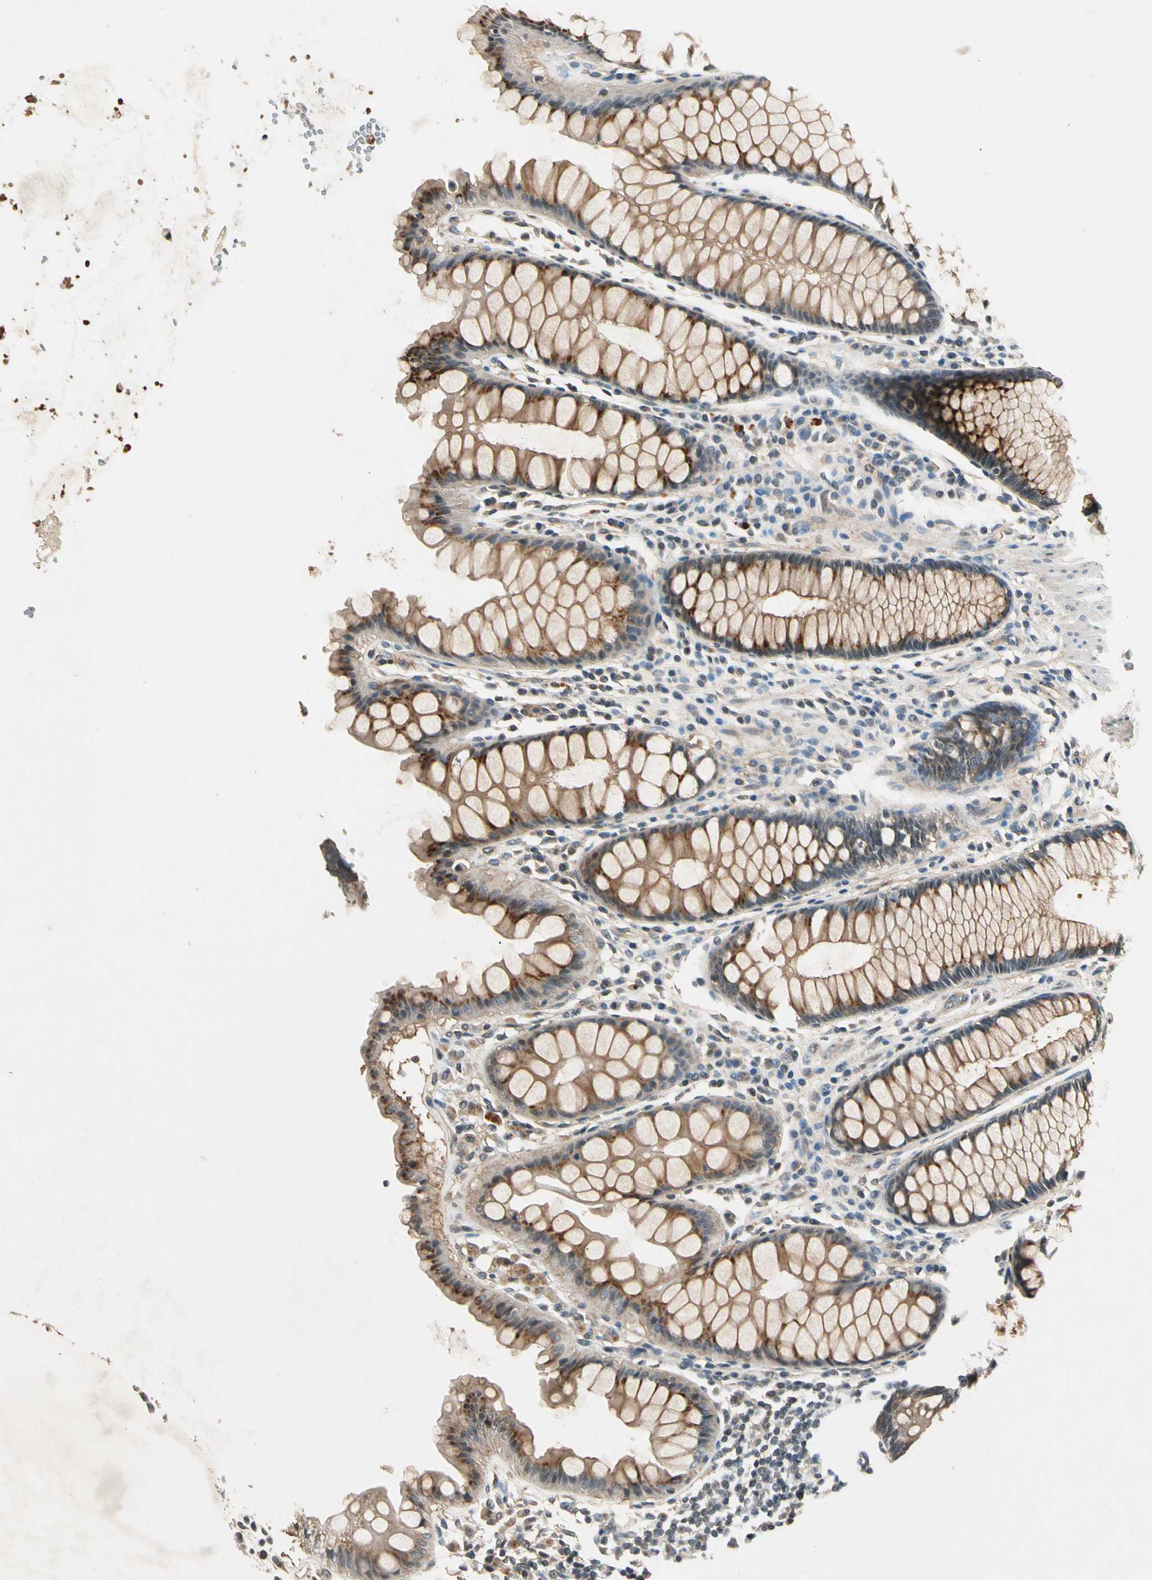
{"staining": {"intensity": "moderate", "quantity": ">75%", "location": "cytoplasmic/membranous"}, "tissue": "rectum", "cell_type": "Glandular cells", "image_type": "normal", "snomed": [{"axis": "morphology", "description": "Normal tissue, NOS"}, {"axis": "topography", "description": "Rectum"}], "caption": "Glandular cells exhibit medium levels of moderate cytoplasmic/membranous expression in approximately >75% of cells in unremarkable human rectum.", "gene": "ROCK2", "patient": {"sex": "male", "age": 77}}